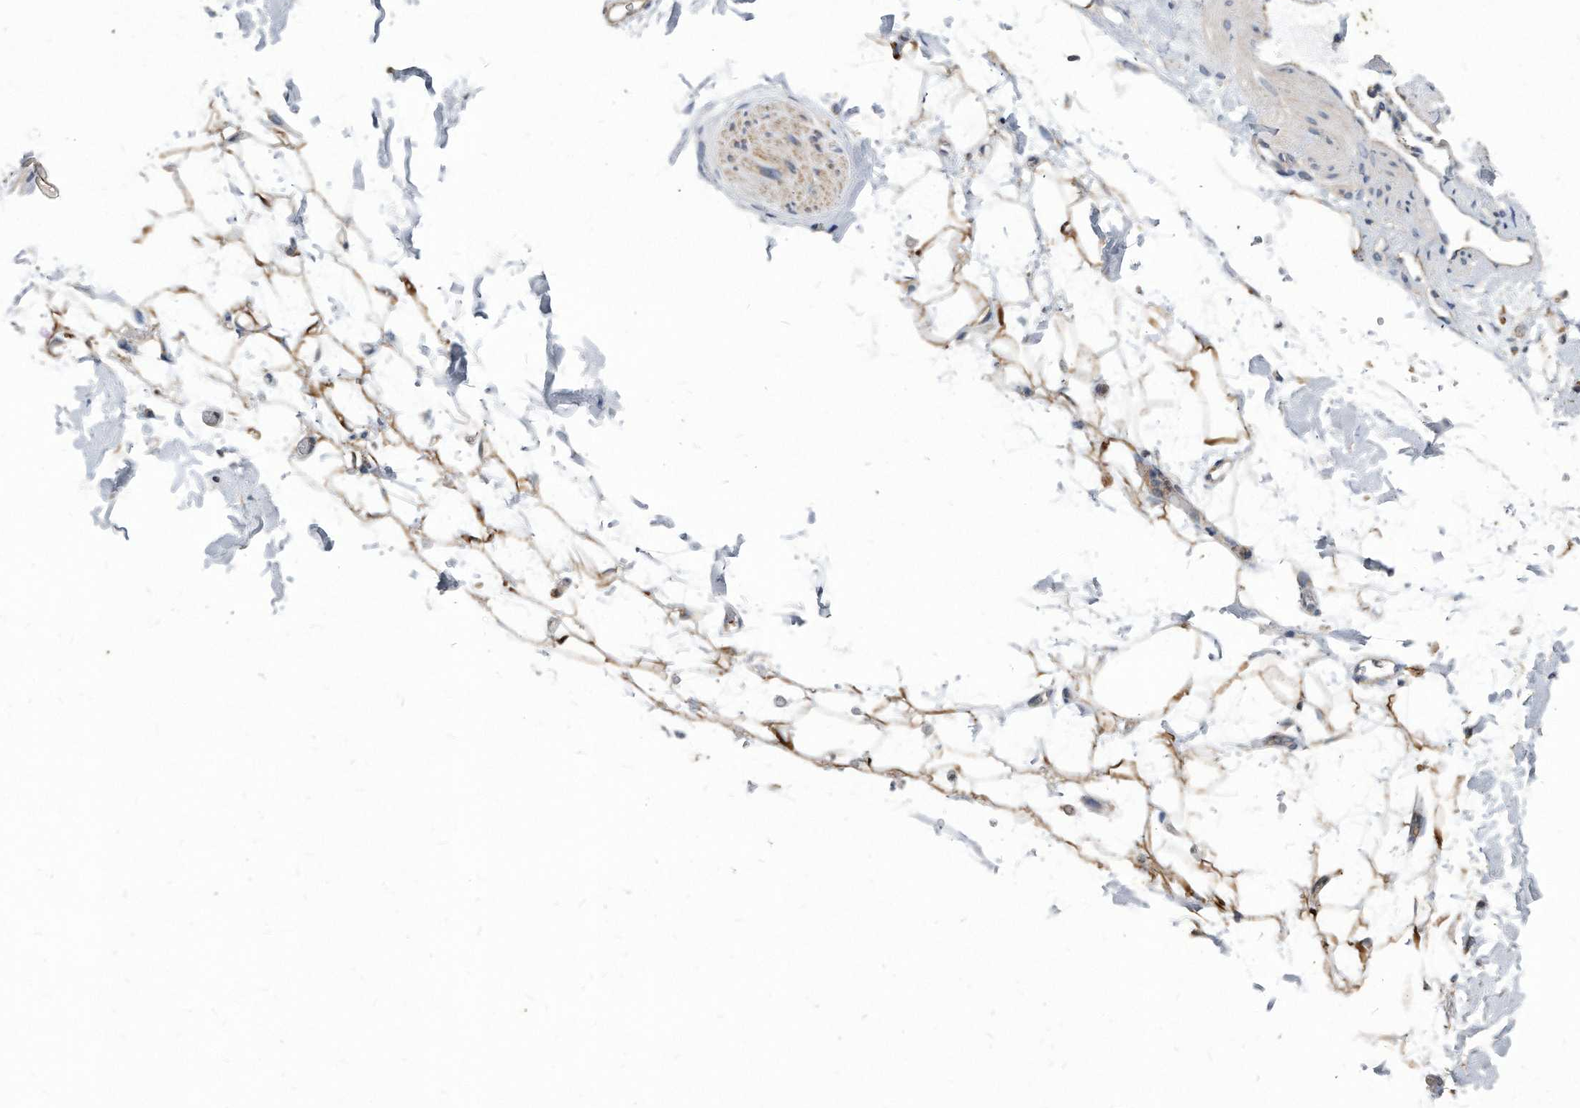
{"staining": {"intensity": "moderate", "quantity": "<25%", "location": "cytoplasmic/membranous"}, "tissue": "adipose tissue", "cell_type": "Adipocytes", "image_type": "normal", "snomed": [{"axis": "morphology", "description": "Normal tissue, NOS"}, {"axis": "morphology", "description": "Adenocarcinoma, NOS"}, {"axis": "topography", "description": "Pancreas"}, {"axis": "topography", "description": "Peripheral nerve tissue"}], "caption": "Protein expression analysis of unremarkable human adipose tissue reveals moderate cytoplasmic/membranous staining in about <25% of adipocytes. (DAB (3,3'-diaminobenzidine) IHC with brightfield microscopy, high magnification).", "gene": "ATG5", "patient": {"sex": "male", "age": 59}}